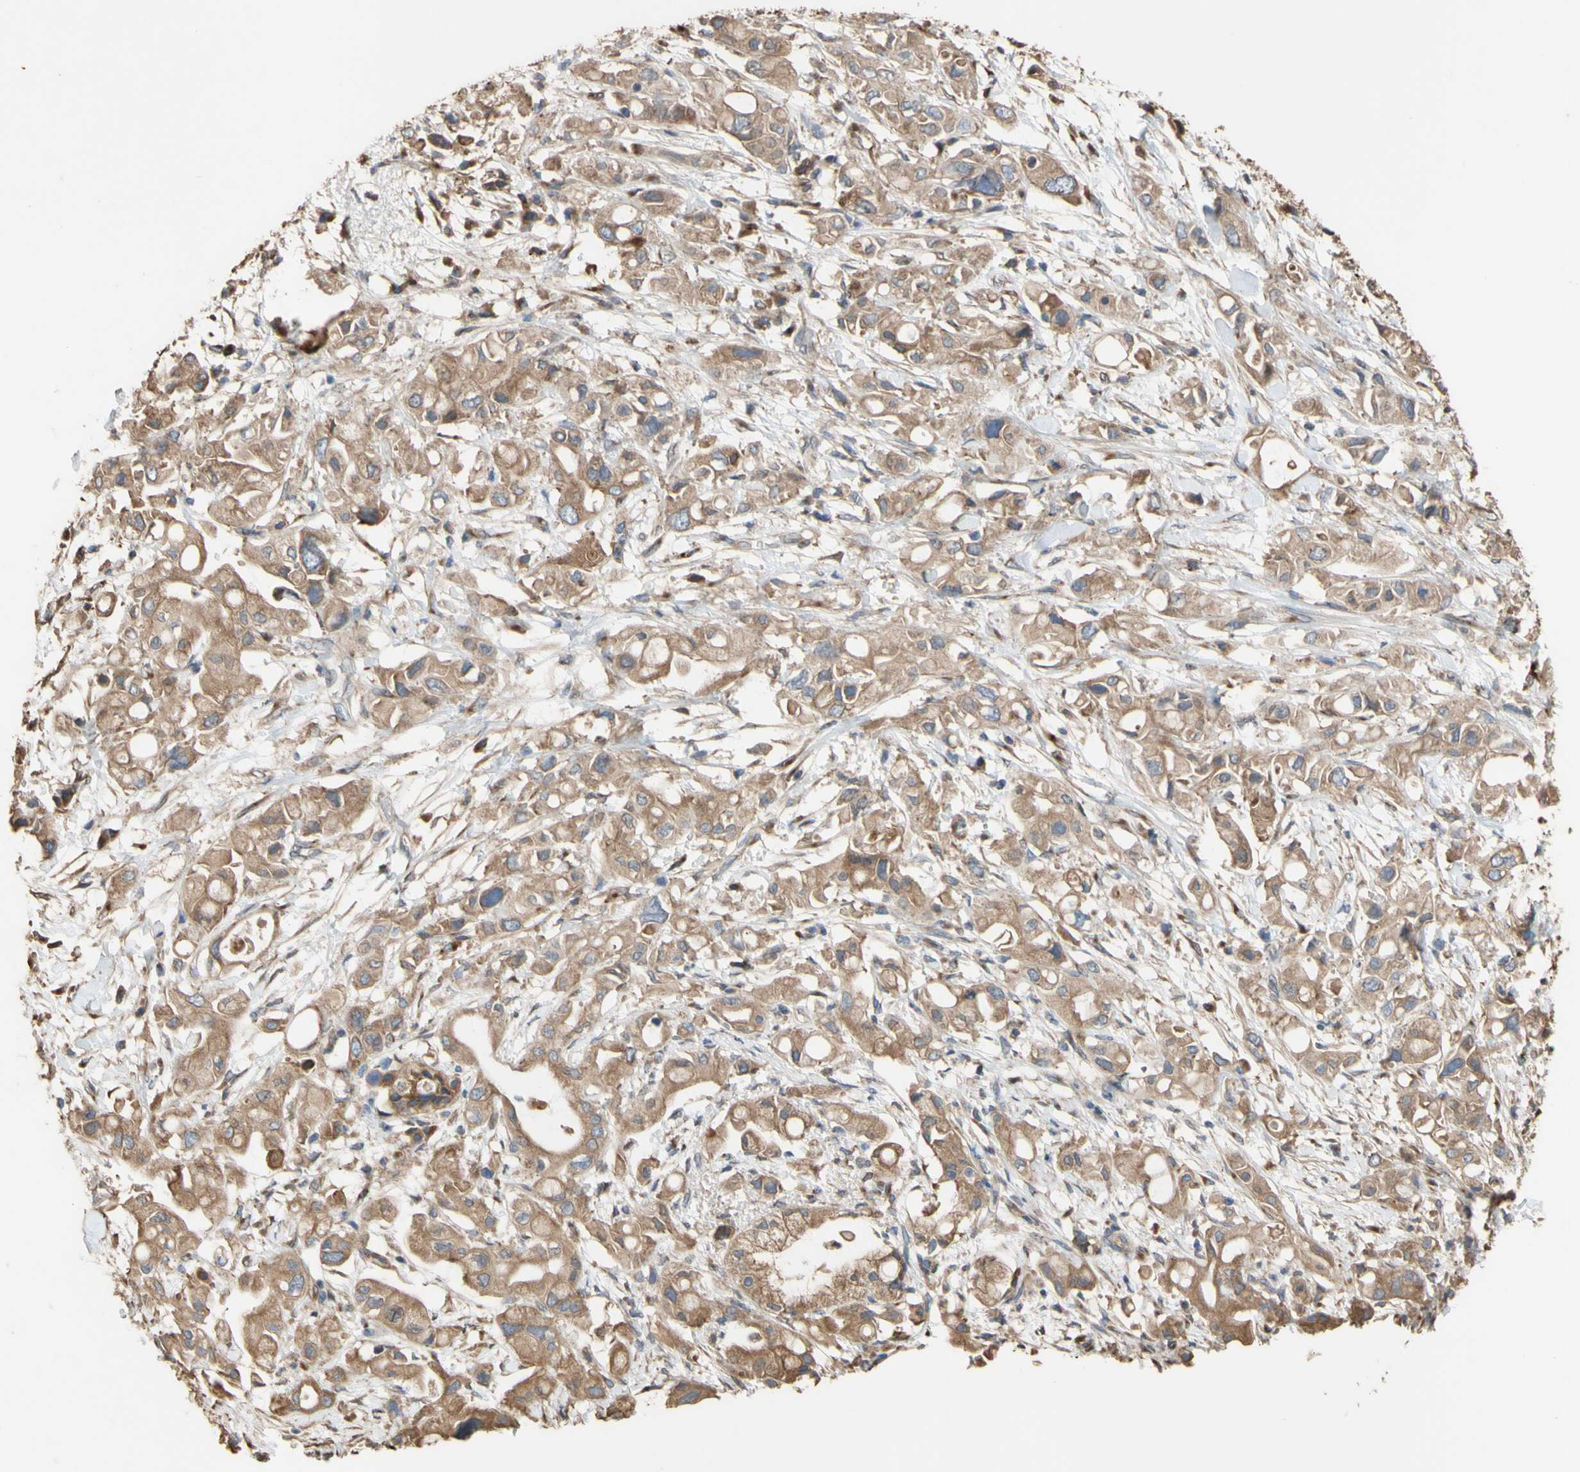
{"staining": {"intensity": "moderate", "quantity": ">75%", "location": "cytoplasmic/membranous"}, "tissue": "pancreatic cancer", "cell_type": "Tumor cells", "image_type": "cancer", "snomed": [{"axis": "morphology", "description": "Adenocarcinoma, NOS"}, {"axis": "topography", "description": "Pancreas"}], "caption": "There is medium levels of moderate cytoplasmic/membranous staining in tumor cells of pancreatic cancer (adenocarcinoma), as demonstrated by immunohistochemical staining (brown color).", "gene": "NECTIN3", "patient": {"sex": "female", "age": 56}}